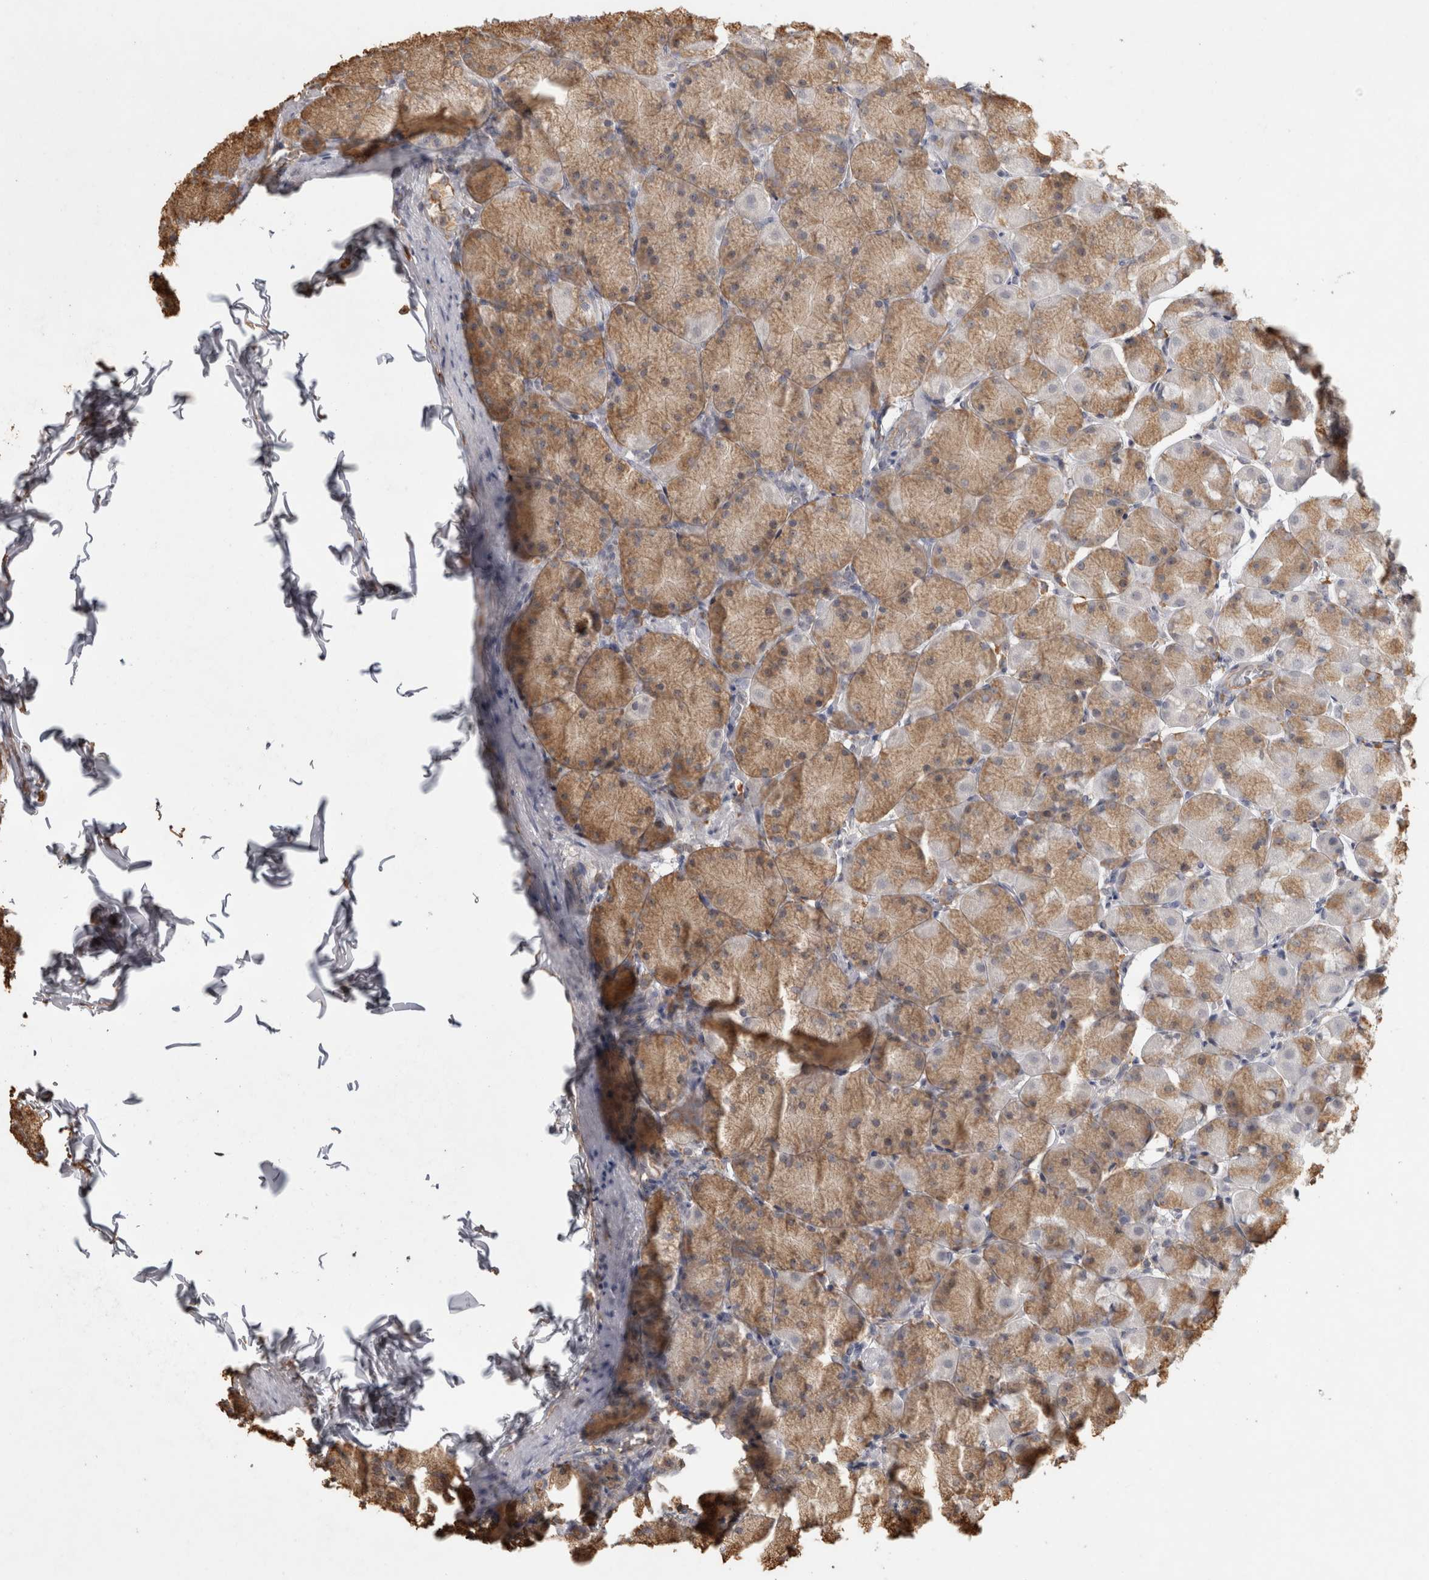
{"staining": {"intensity": "moderate", "quantity": "<25%", "location": "cytoplasmic/membranous"}, "tissue": "stomach", "cell_type": "Glandular cells", "image_type": "normal", "snomed": [{"axis": "morphology", "description": "Normal tissue, NOS"}, {"axis": "topography", "description": "Stomach, upper"}], "caption": "The immunohistochemical stain shows moderate cytoplasmic/membranous positivity in glandular cells of benign stomach.", "gene": "REPS2", "patient": {"sex": "female", "age": 56}}